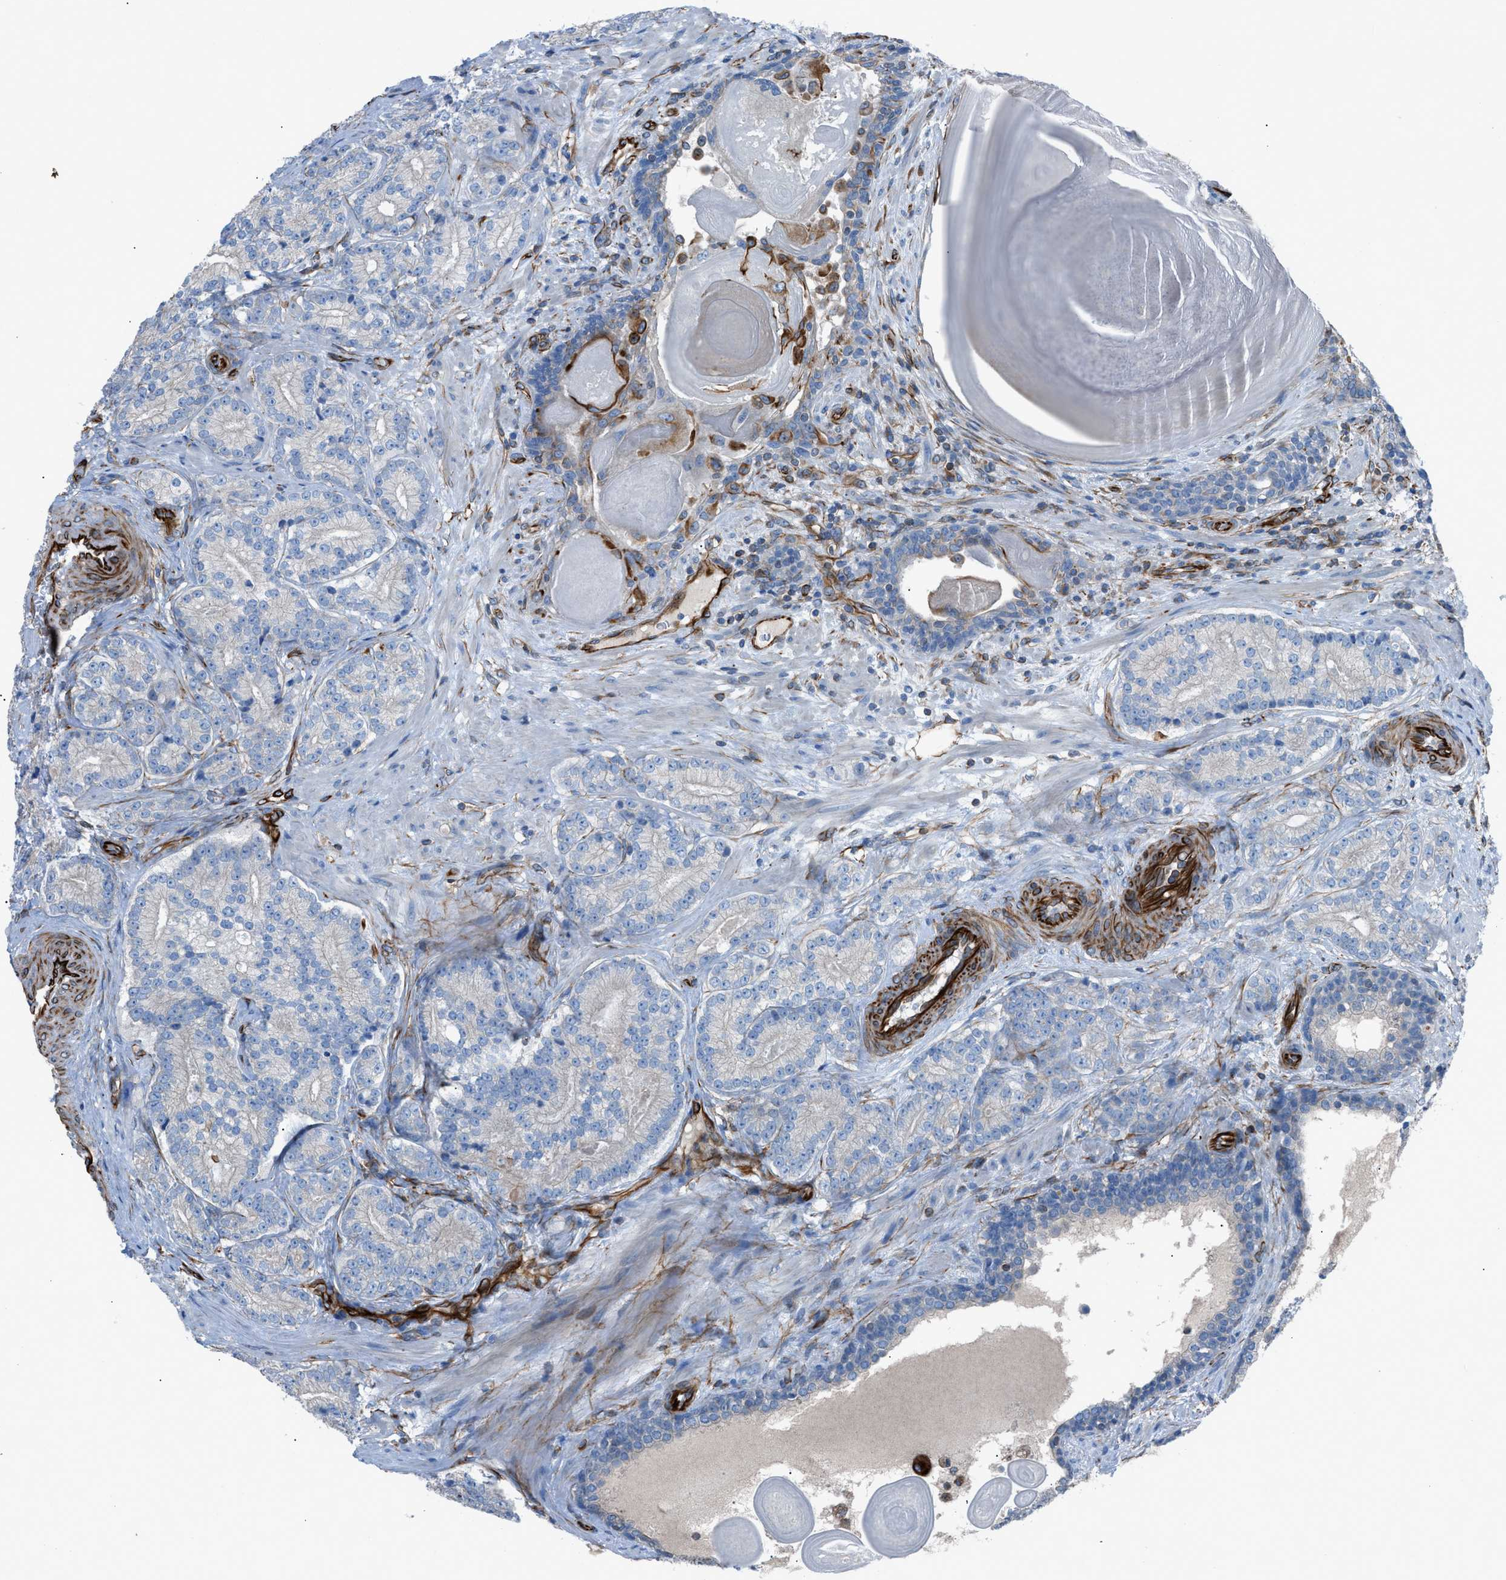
{"staining": {"intensity": "negative", "quantity": "none", "location": "none"}, "tissue": "prostate cancer", "cell_type": "Tumor cells", "image_type": "cancer", "snomed": [{"axis": "morphology", "description": "Adenocarcinoma, High grade"}, {"axis": "topography", "description": "Prostate"}], "caption": "The micrograph reveals no significant positivity in tumor cells of prostate cancer. (DAB IHC, high magnification).", "gene": "CABP7", "patient": {"sex": "male", "age": 61}}